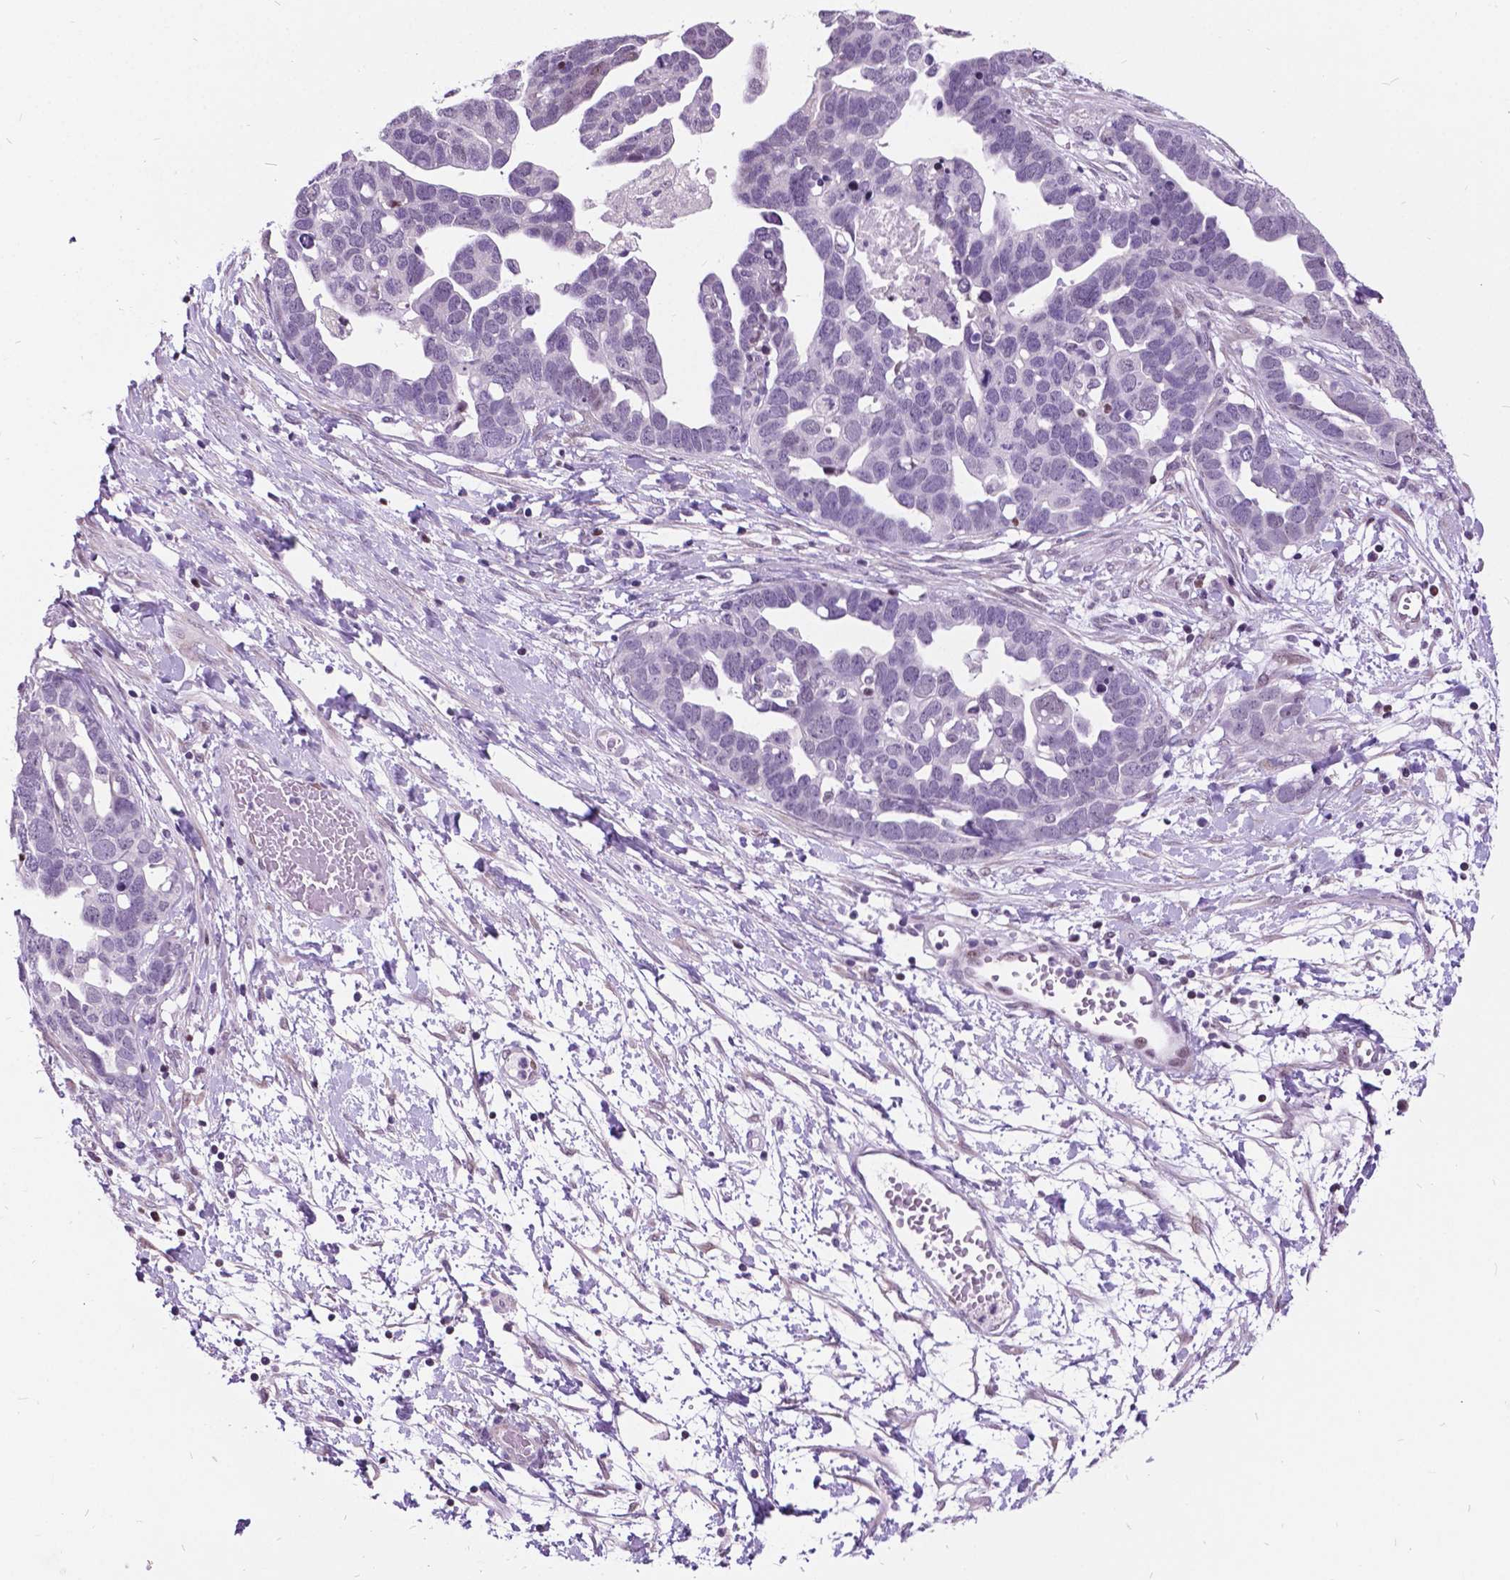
{"staining": {"intensity": "negative", "quantity": "none", "location": "none"}, "tissue": "ovarian cancer", "cell_type": "Tumor cells", "image_type": "cancer", "snomed": [{"axis": "morphology", "description": "Cystadenocarcinoma, serous, NOS"}, {"axis": "topography", "description": "Ovary"}], "caption": "Immunohistochemical staining of ovarian cancer displays no significant expression in tumor cells.", "gene": "DPF3", "patient": {"sex": "female", "age": 54}}